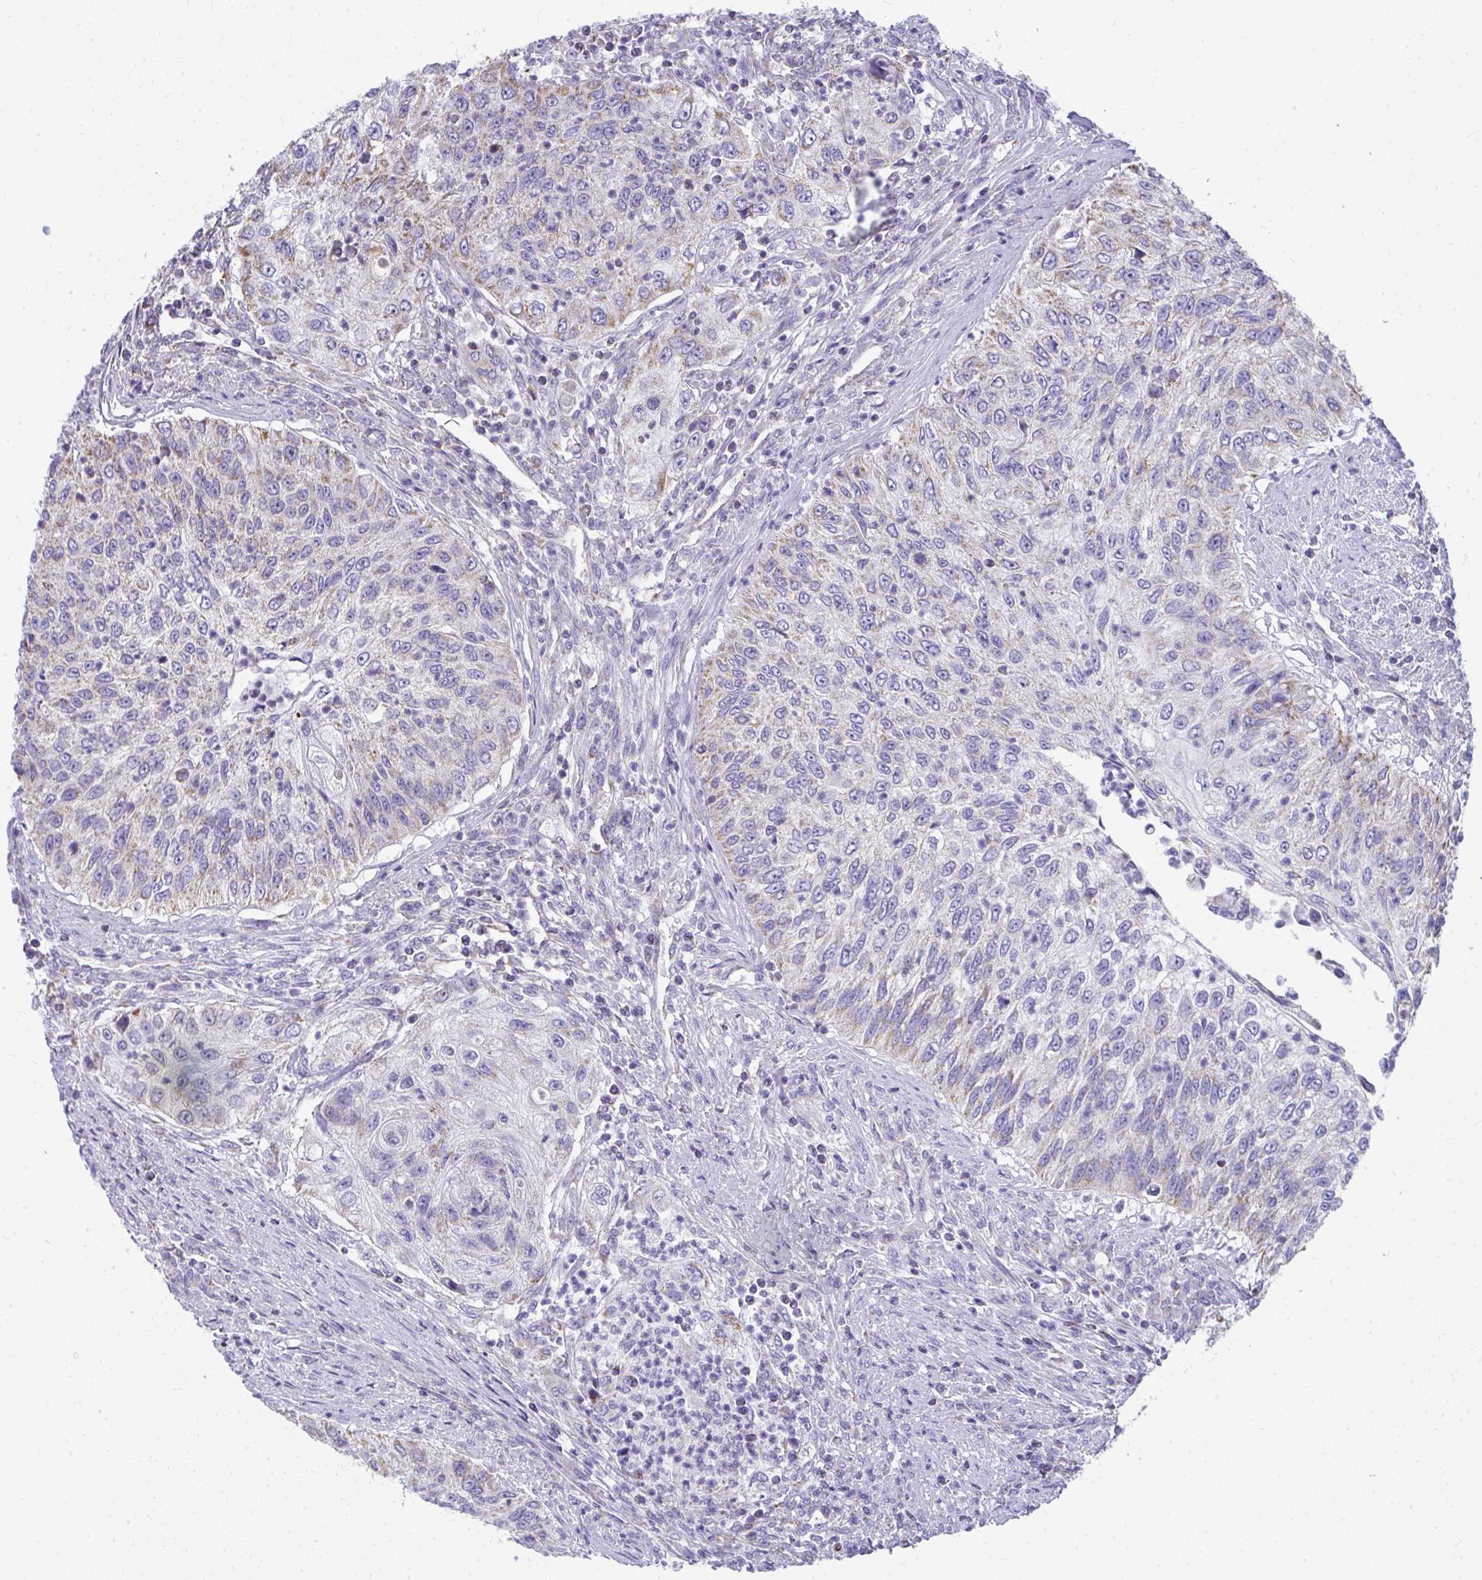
{"staining": {"intensity": "weak", "quantity": "<25%", "location": "cytoplasmic/membranous"}, "tissue": "urothelial cancer", "cell_type": "Tumor cells", "image_type": "cancer", "snomed": [{"axis": "morphology", "description": "Urothelial carcinoma, High grade"}, {"axis": "topography", "description": "Urinary bladder"}], "caption": "Tumor cells show no significant protein staining in urothelial carcinoma (high-grade).", "gene": "SLC6A1", "patient": {"sex": "female", "age": 60}}